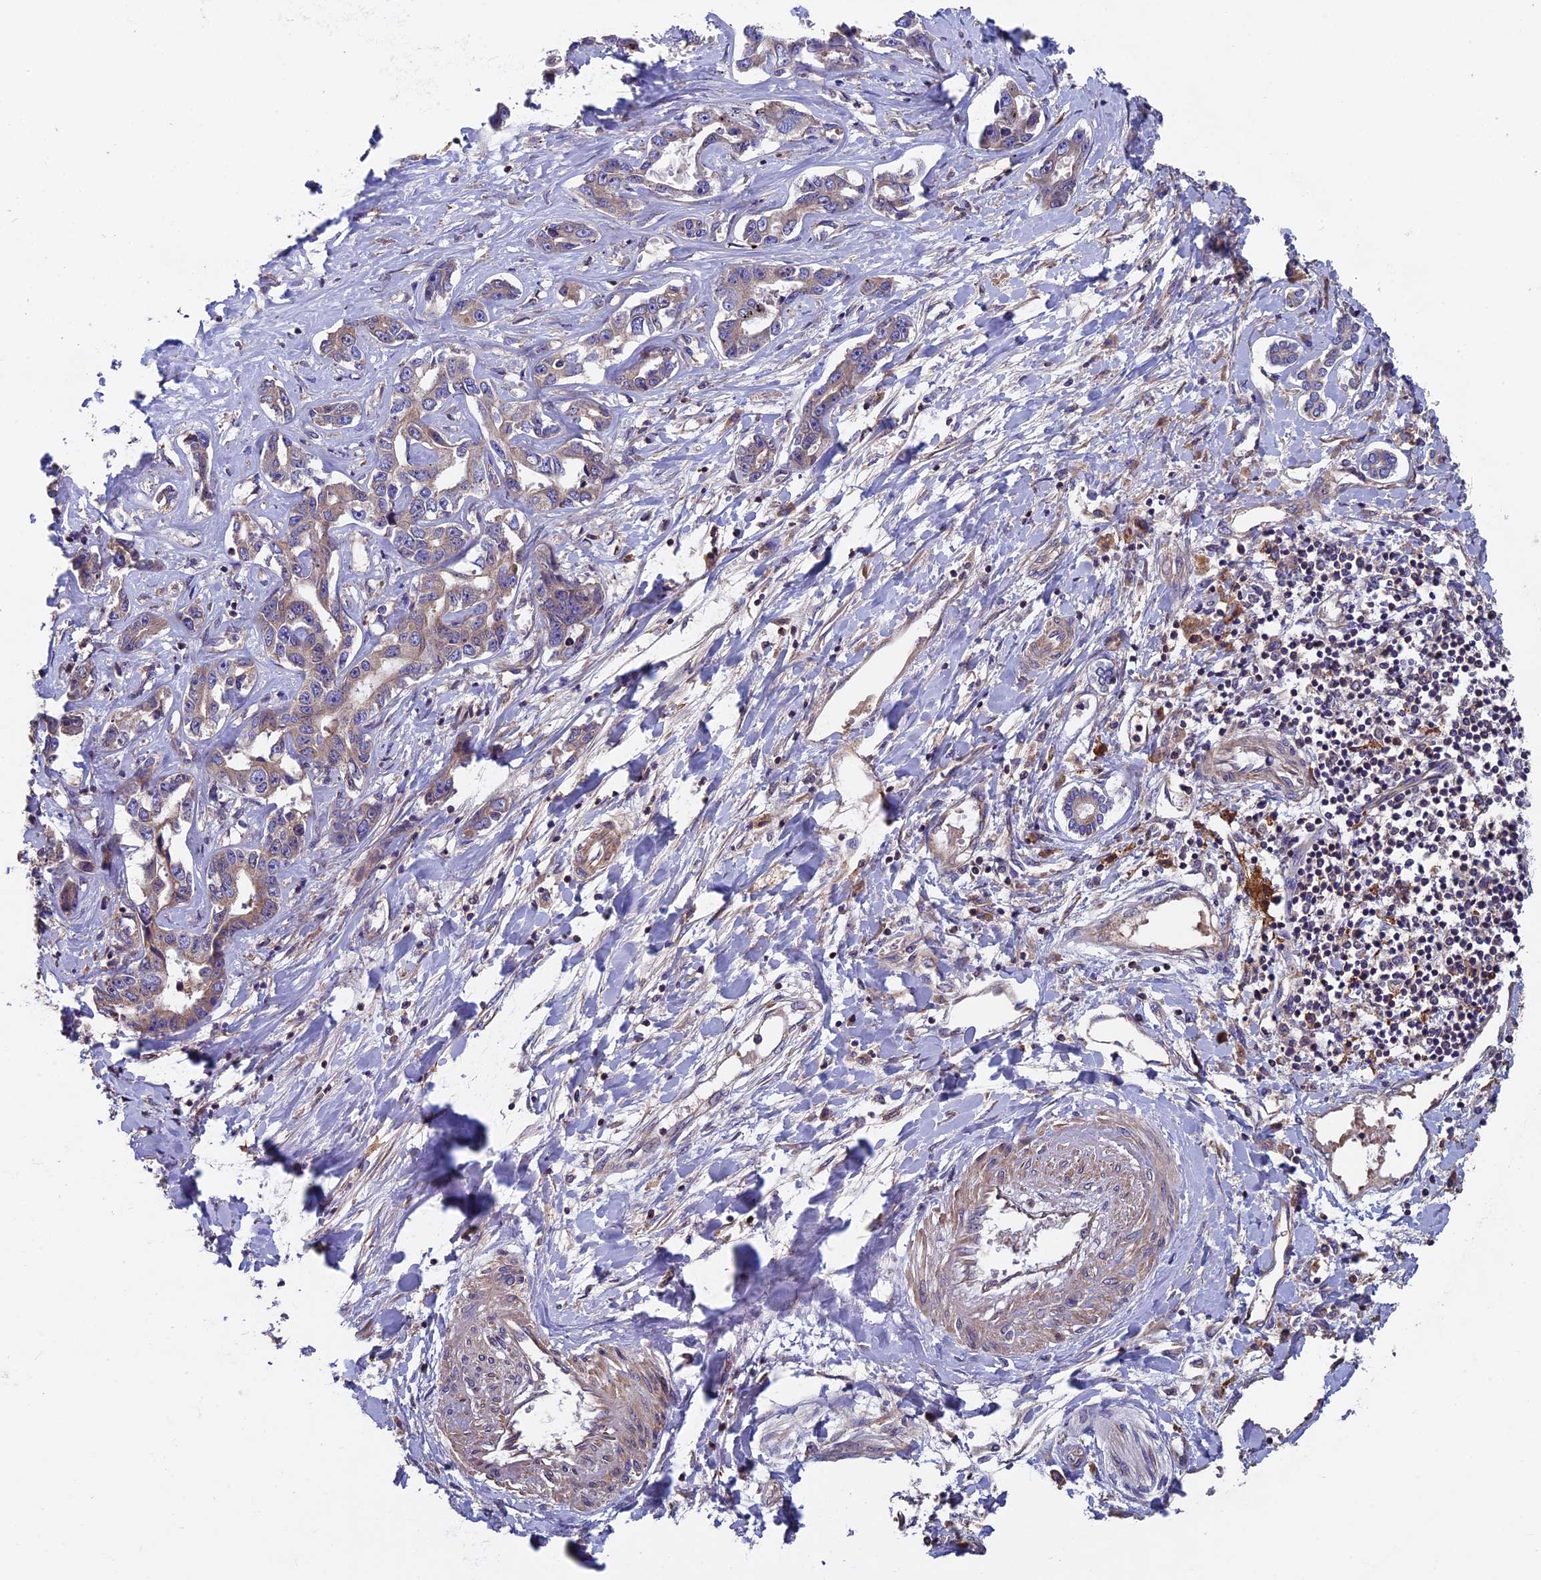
{"staining": {"intensity": "weak", "quantity": ">75%", "location": "cytoplasmic/membranous"}, "tissue": "liver cancer", "cell_type": "Tumor cells", "image_type": "cancer", "snomed": [{"axis": "morphology", "description": "Cholangiocarcinoma"}, {"axis": "topography", "description": "Liver"}], "caption": "DAB (3,3'-diaminobenzidine) immunohistochemical staining of human liver cancer demonstrates weak cytoplasmic/membranous protein positivity in about >75% of tumor cells. (DAB (3,3'-diaminobenzidine) IHC with brightfield microscopy, high magnification).", "gene": "CCDC153", "patient": {"sex": "male", "age": 59}}